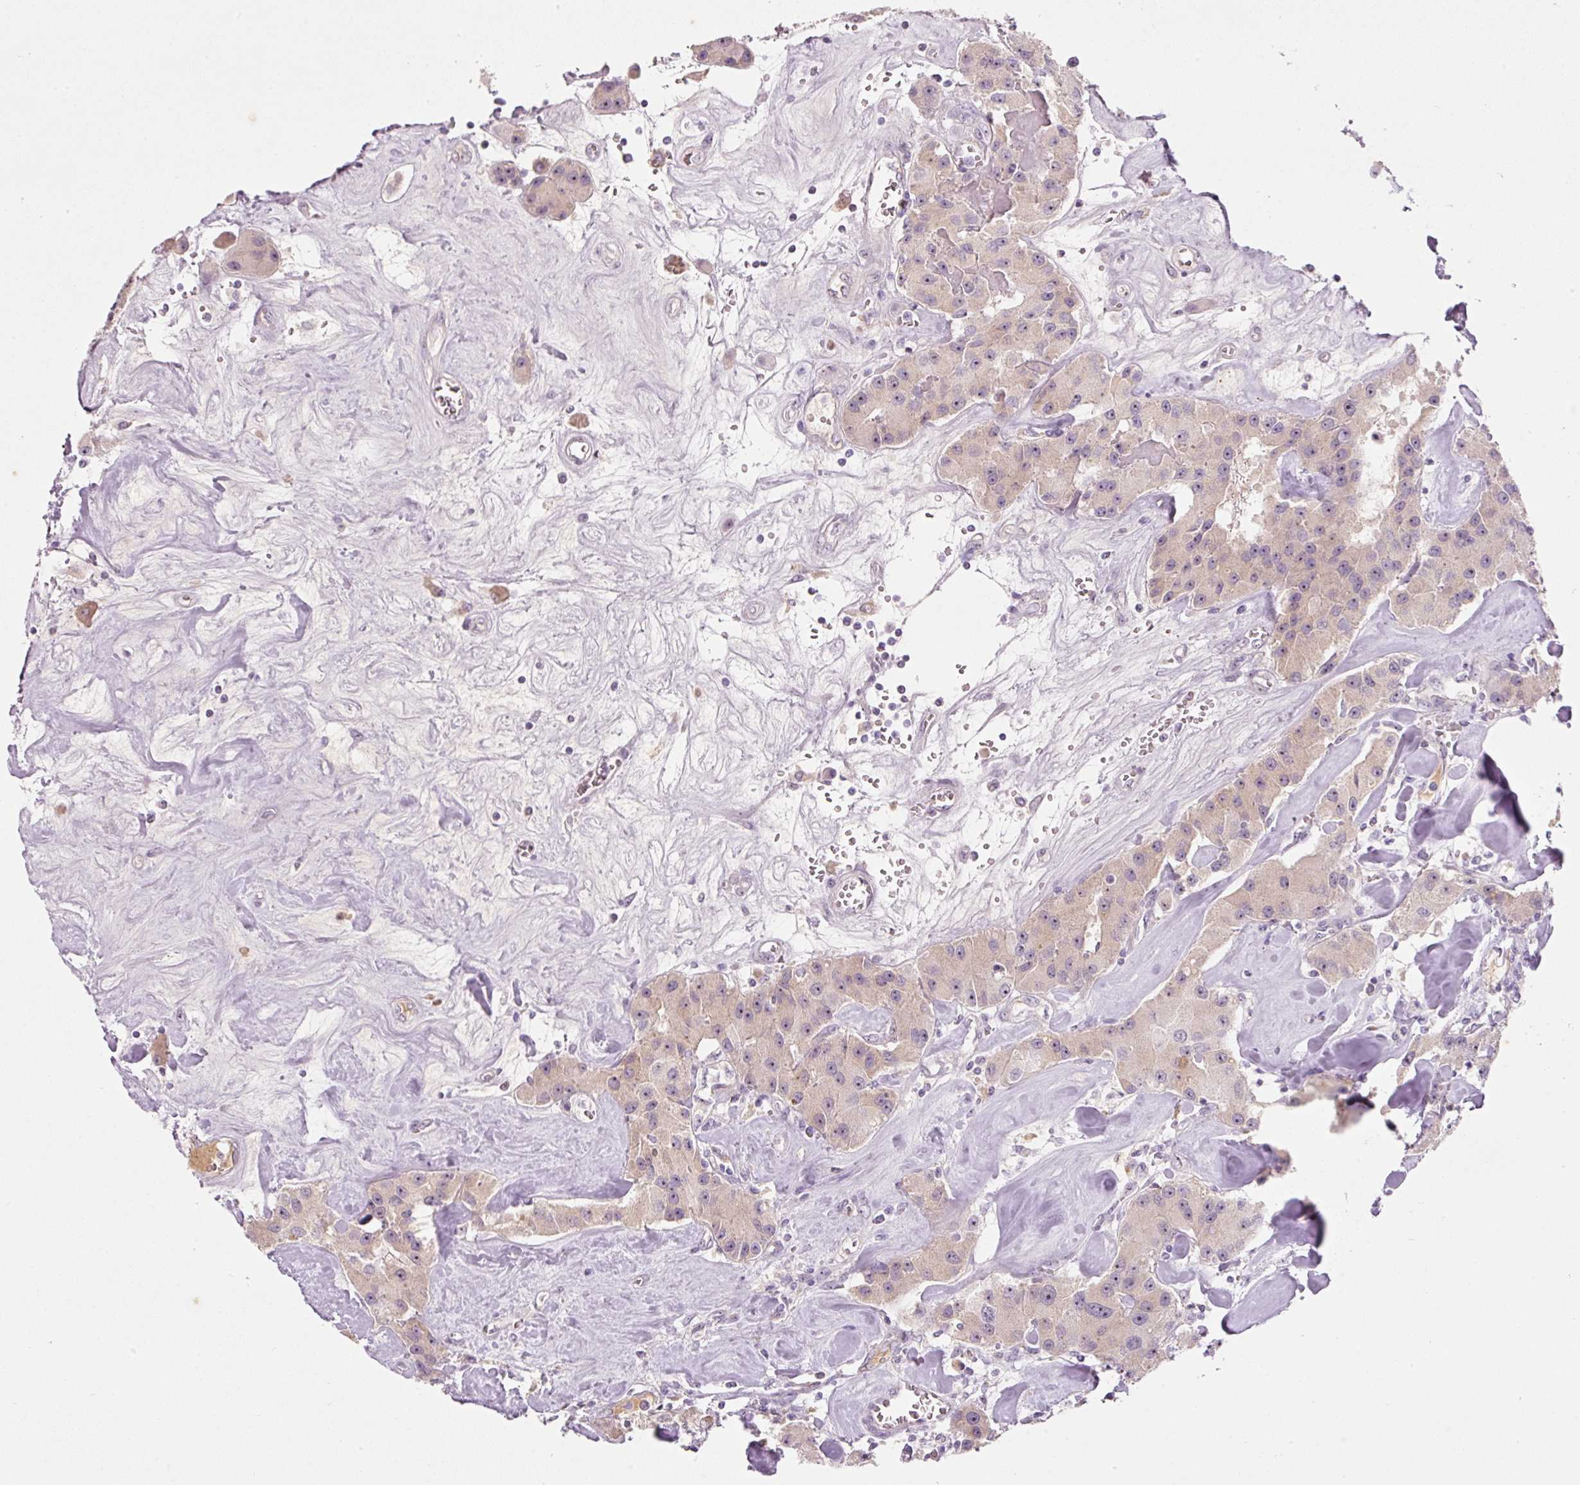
{"staining": {"intensity": "strong", "quantity": "<25%", "location": "cytoplasmic/membranous,nuclear"}, "tissue": "carcinoid", "cell_type": "Tumor cells", "image_type": "cancer", "snomed": [{"axis": "morphology", "description": "Carcinoid, malignant, NOS"}, {"axis": "topography", "description": "Pancreas"}], "caption": "Human carcinoid stained with a brown dye shows strong cytoplasmic/membranous and nuclear positive expression in about <25% of tumor cells.", "gene": "TMEM37", "patient": {"sex": "male", "age": 41}}